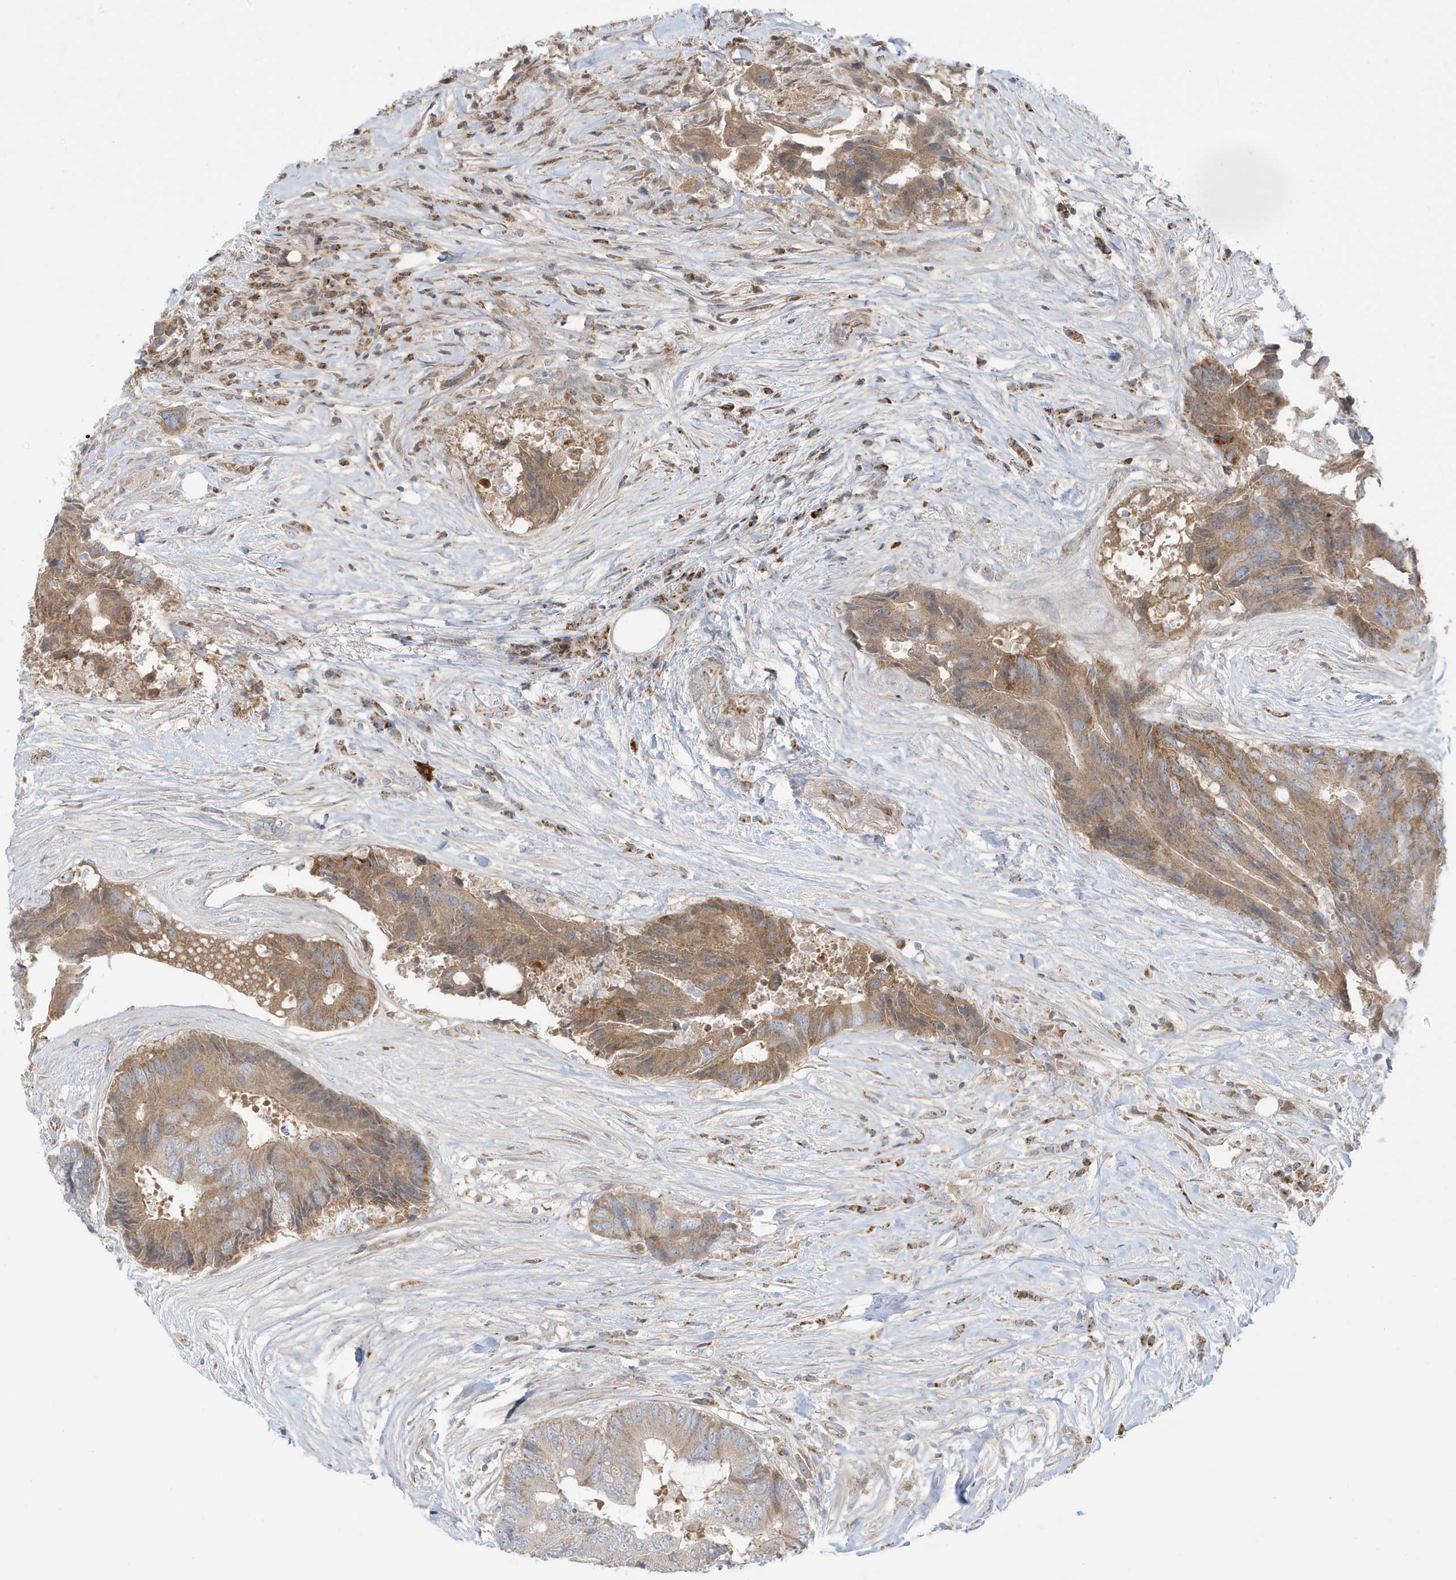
{"staining": {"intensity": "moderate", "quantity": ">75%", "location": "cytoplasmic/membranous"}, "tissue": "colorectal cancer", "cell_type": "Tumor cells", "image_type": "cancer", "snomed": [{"axis": "morphology", "description": "Adenocarcinoma, NOS"}, {"axis": "topography", "description": "Colon"}], "caption": "There is medium levels of moderate cytoplasmic/membranous positivity in tumor cells of colorectal cancer, as demonstrated by immunohistochemical staining (brown color).", "gene": "IFT57", "patient": {"sex": "male", "age": 71}}